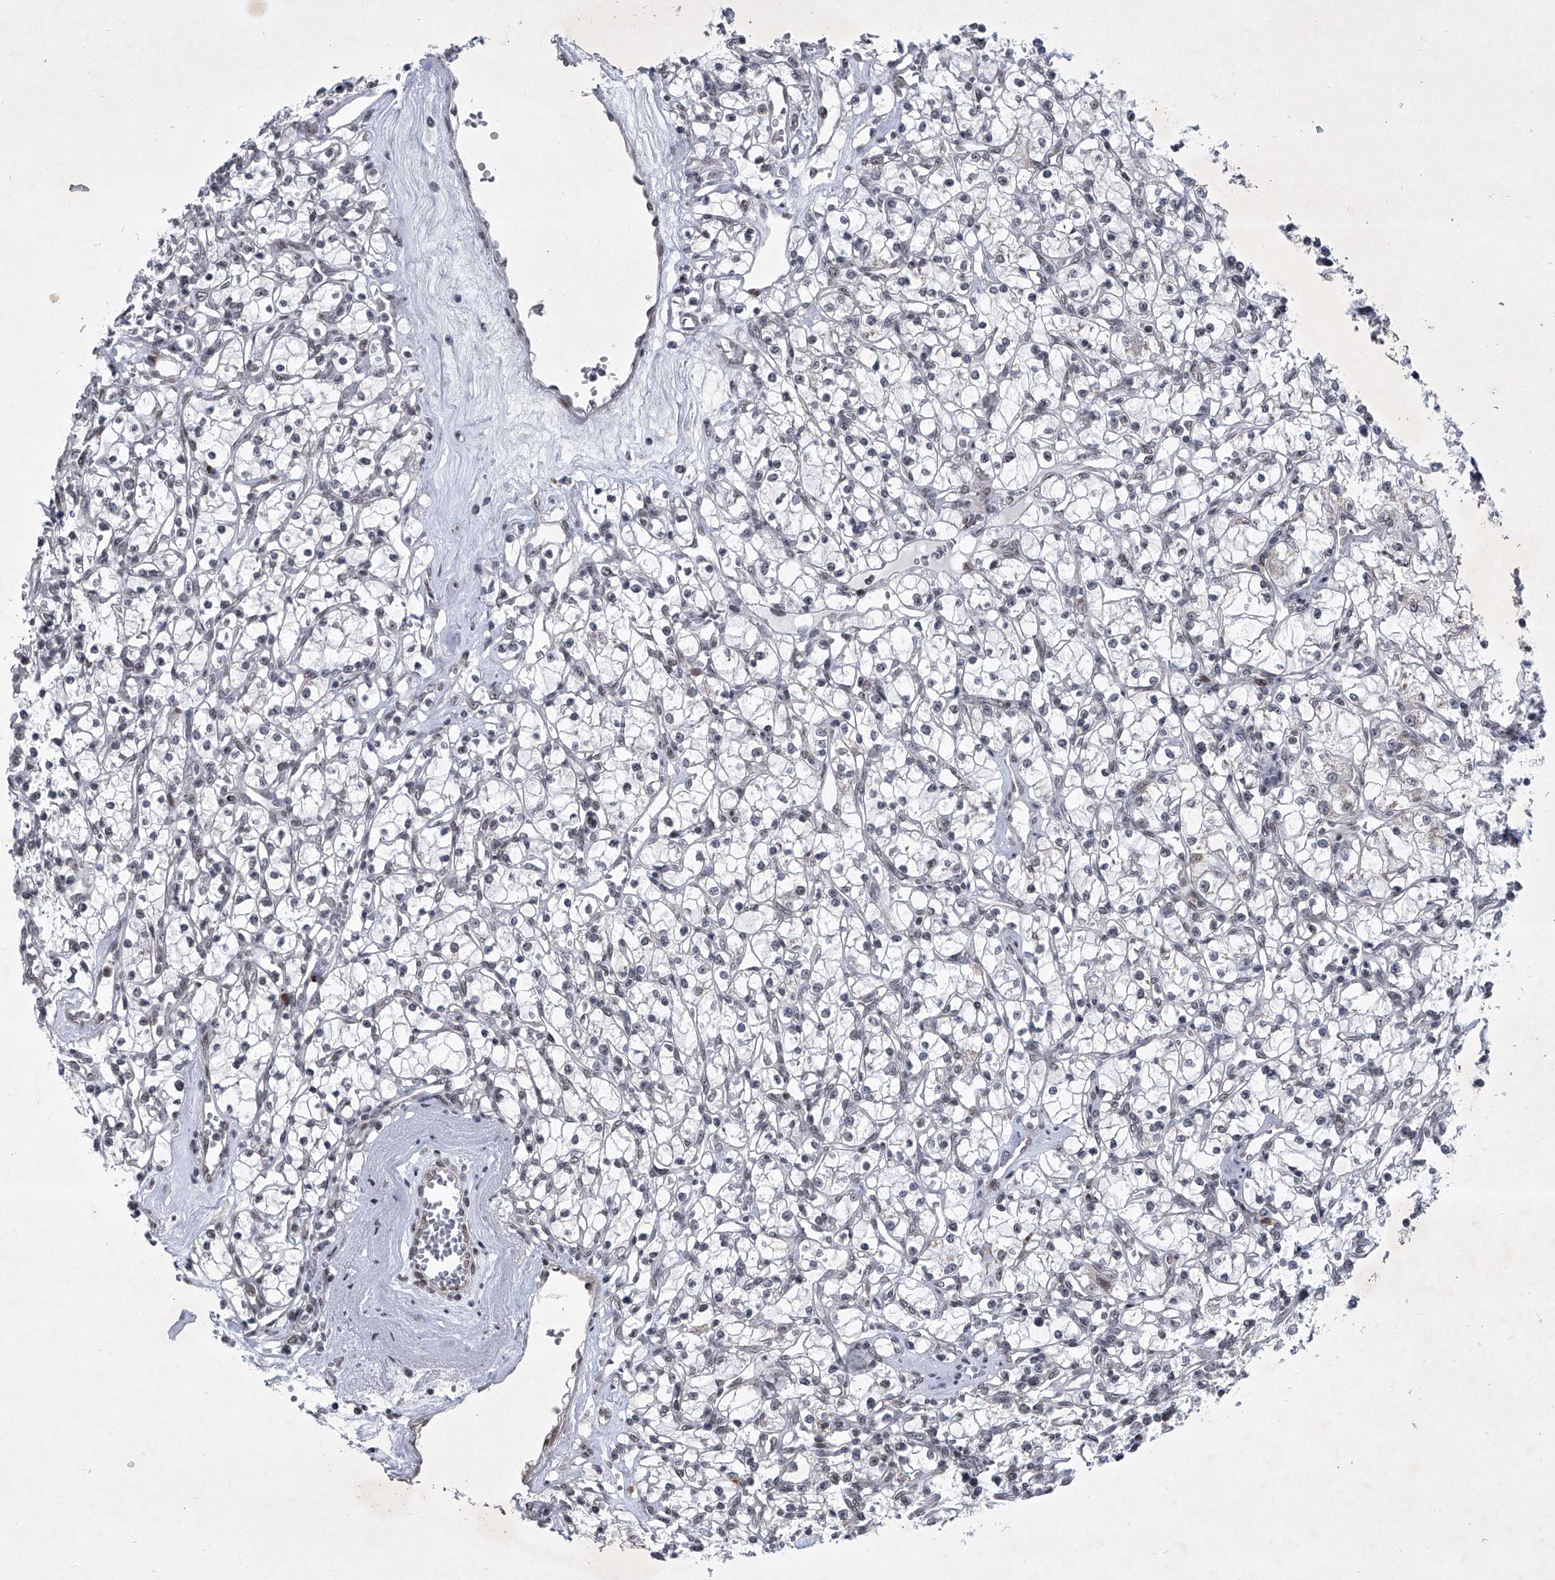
{"staining": {"intensity": "weak", "quantity": "<25%", "location": "nuclear"}, "tissue": "renal cancer", "cell_type": "Tumor cells", "image_type": "cancer", "snomed": [{"axis": "morphology", "description": "Adenocarcinoma, NOS"}, {"axis": "topography", "description": "Kidney"}], "caption": "The micrograph displays no staining of tumor cells in renal cancer.", "gene": "MLLT1", "patient": {"sex": "female", "age": 59}}